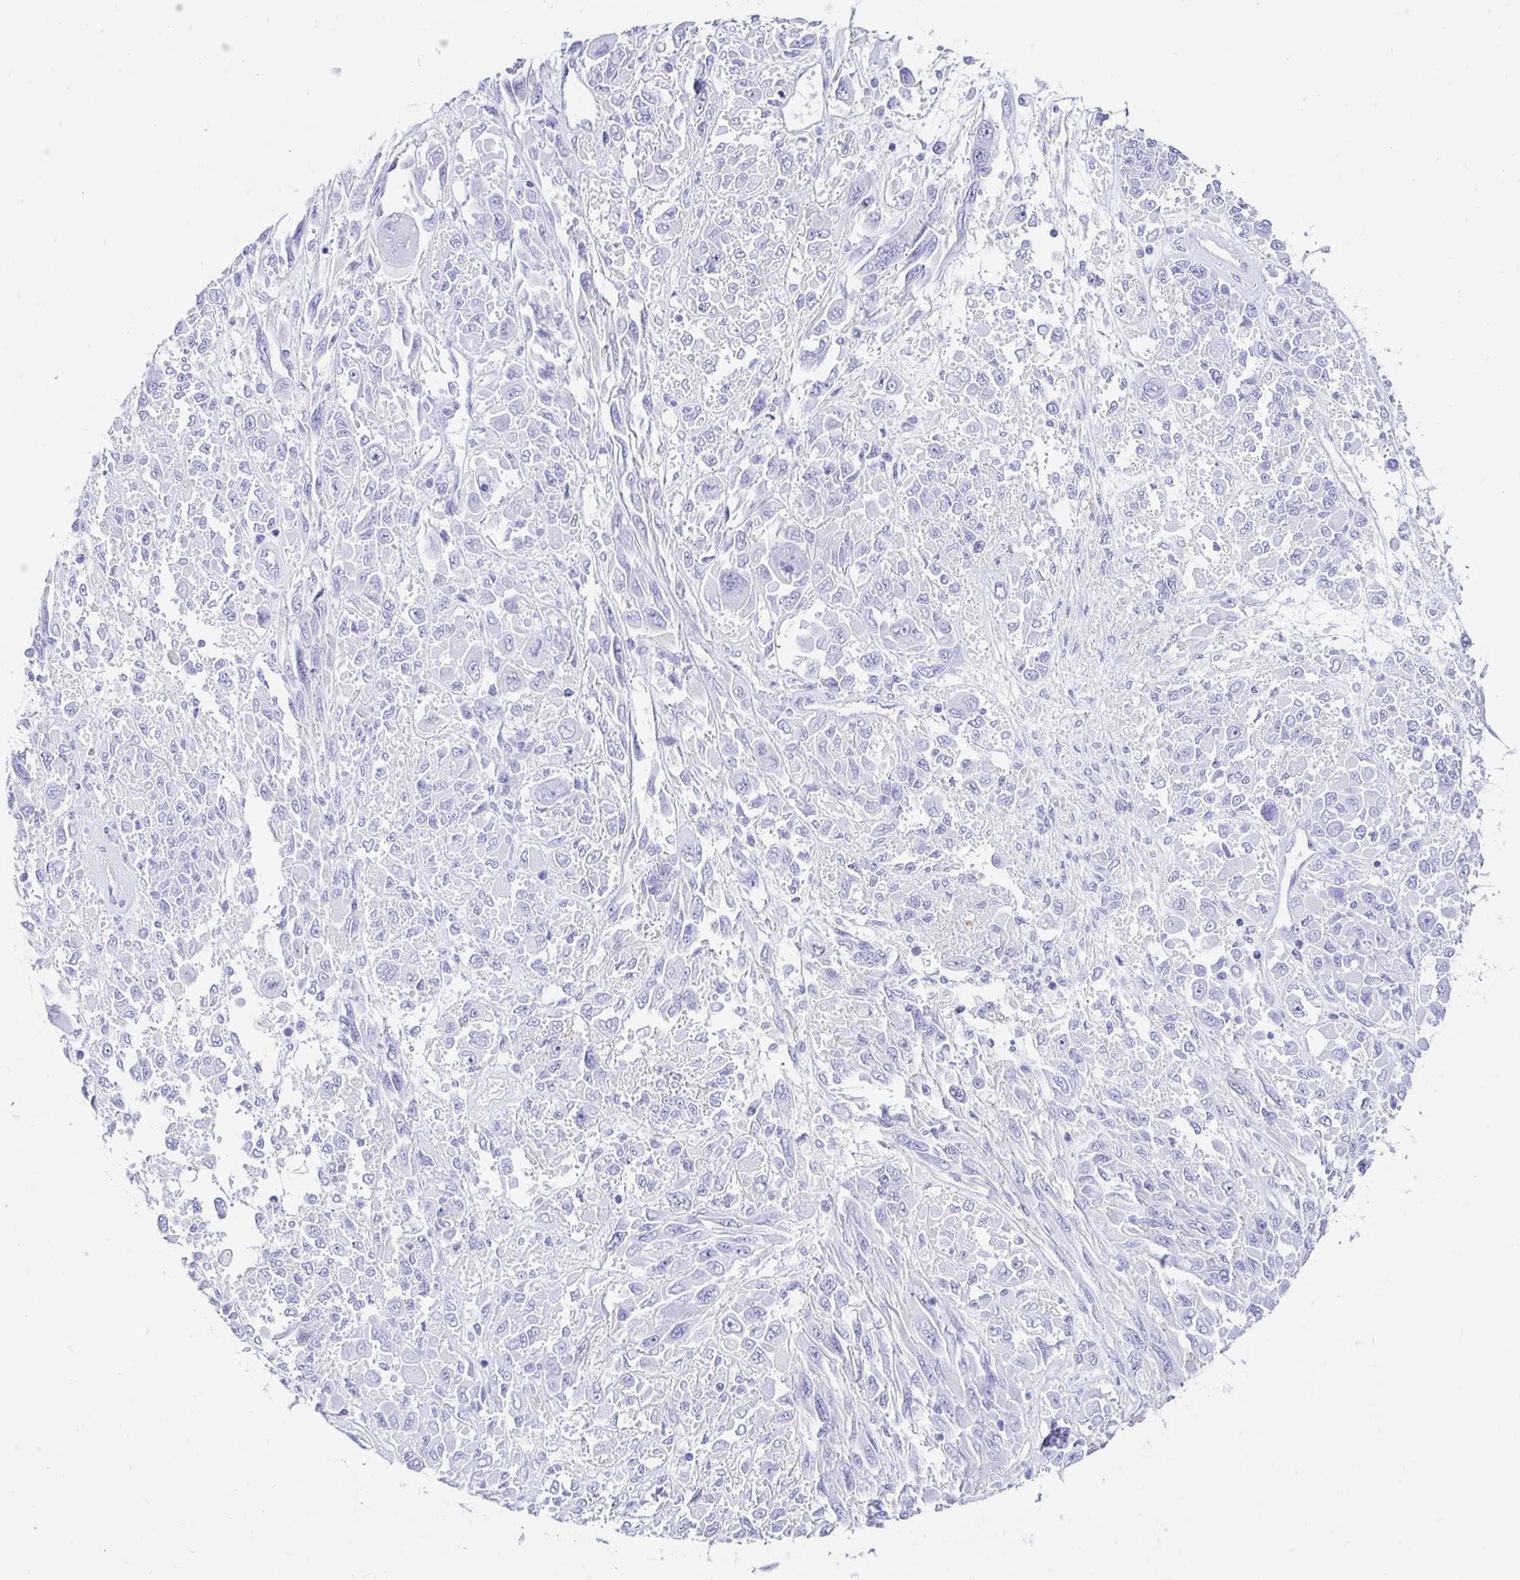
{"staining": {"intensity": "negative", "quantity": "none", "location": "none"}, "tissue": "melanoma", "cell_type": "Tumor cells", "image_type": "cancer", "snomed": [{"axis": "morphology", "description": "Malignant melanoma, NOS"}, {"axis": "topography", "description": "Skin"}], "caption": "A micrograph of melanoma stained for a protein exhibits no brown staining in tumor cells.", "gene": "CA9", "patient": {"sex": "female", "age": 91}}